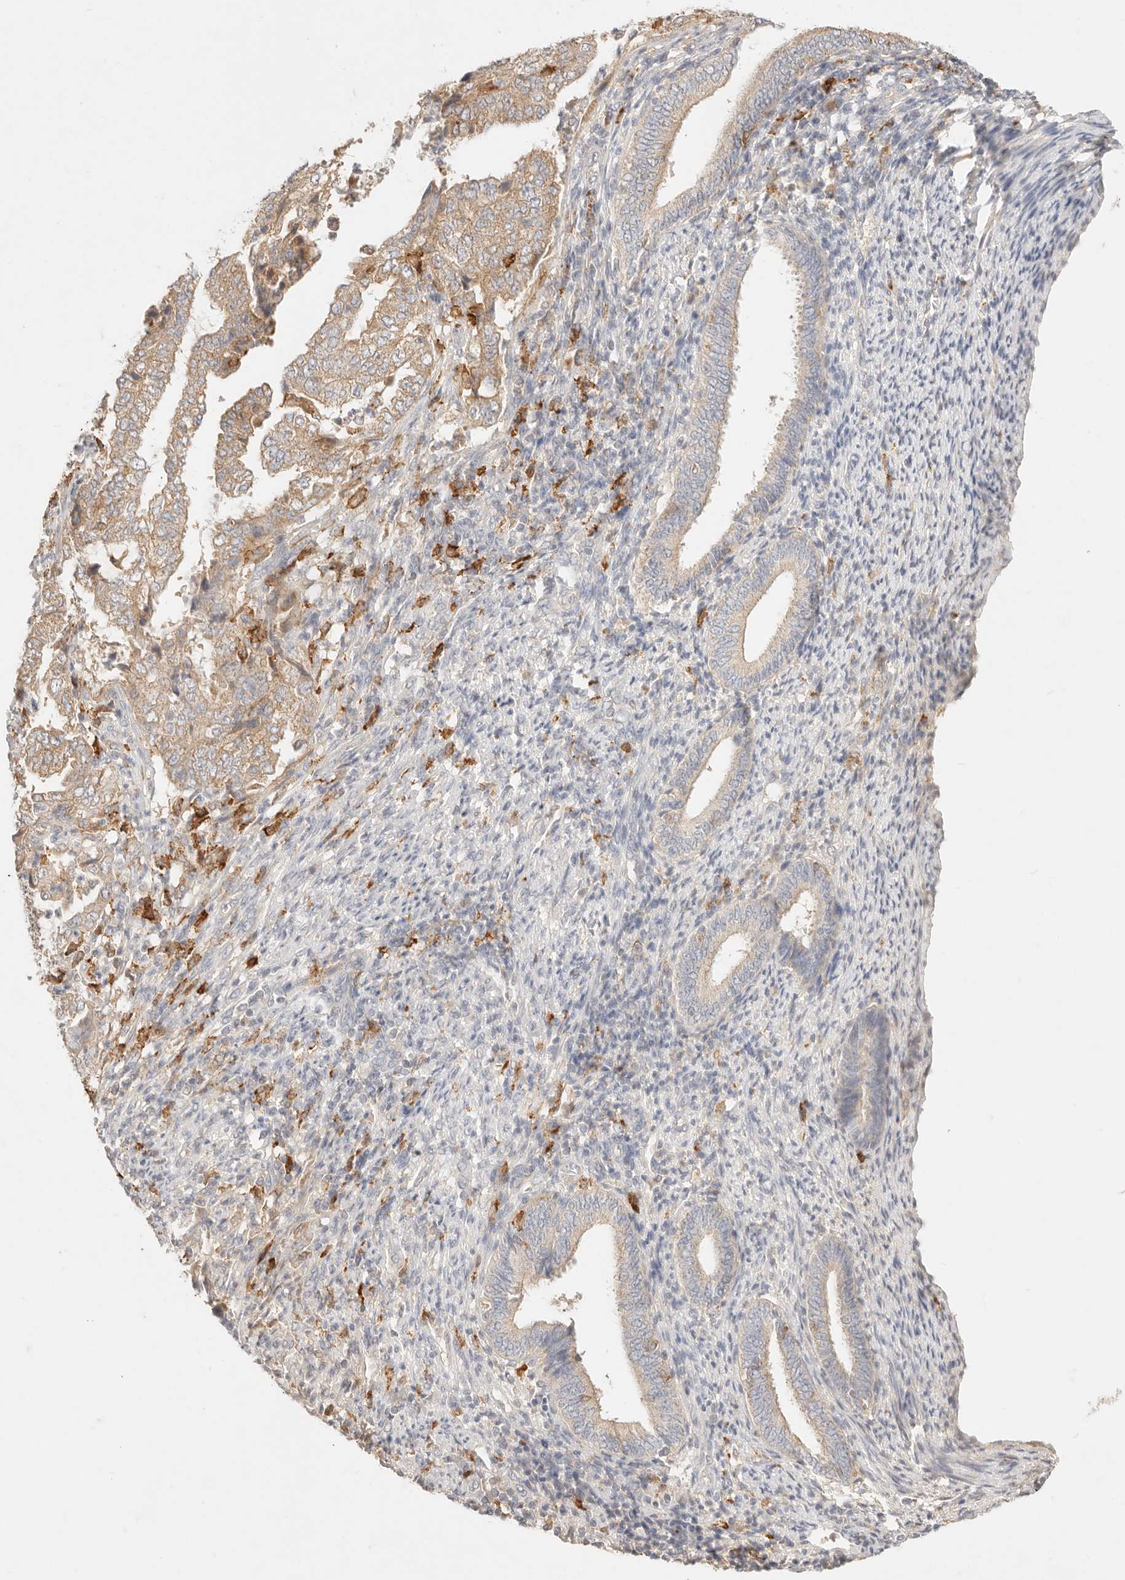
{"staining": {"intensity": "moderate", "quantity": ">75%", "location": "cytoplasmic/membranous"}, "tissue": "endometrial cancer", "cell_type": "Tumor cells", "image_type": "cancer", "snomed": [{"axis": "morphology", "description": "Adenocarcinoma, NOS"}, {"axis": "topography", "description": "Endometrium"}], "caption": "Immunohistochemical staining of endometrial cancer demonstrates medium levels of moderate cytoplasmic/membranous protein positivity in approximately >75% of tumor cells. (Brightfield microscopy of DAB IHC at high magnification).", "gene": "HK2", "patient": {"sex": "female", "age": 51}}